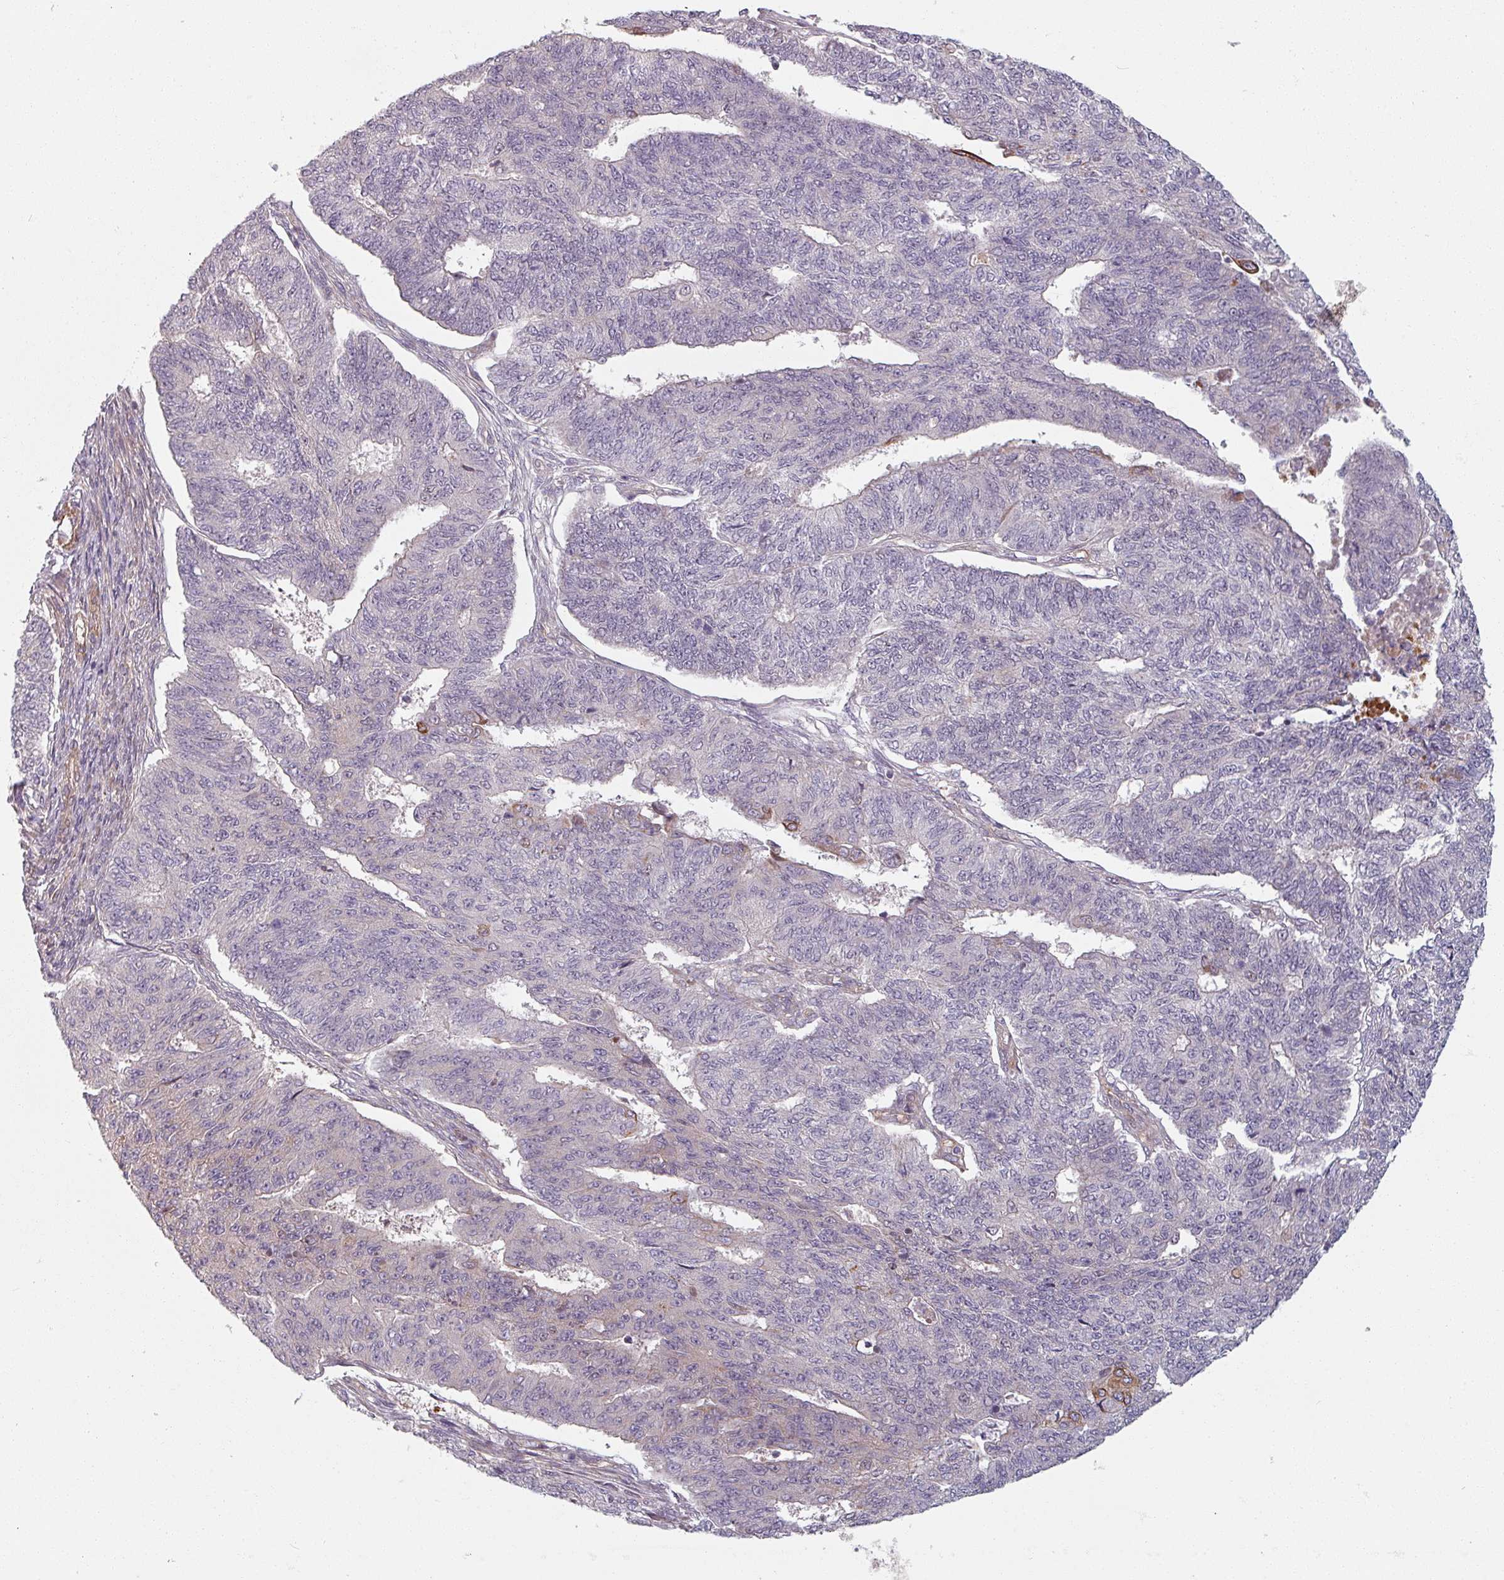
{"staining": {"intensity": "negative", "quantity": "none", "location": "none"}, "tissue": "endometrial cancer", "cell_type": "Tumor cells", "image_type": "cancer", "snomed": [{"axis": "morphology", "description": "Adenocarcinoma, NOS"}, {"axis": "topography", "description": "Endometrium"}], "caption": "A photomicrograph of human endometrial cancer is negative for staining in tumor cells.", "gene": "C4BPB", "patient": {"sex": "female", "age": 32}}